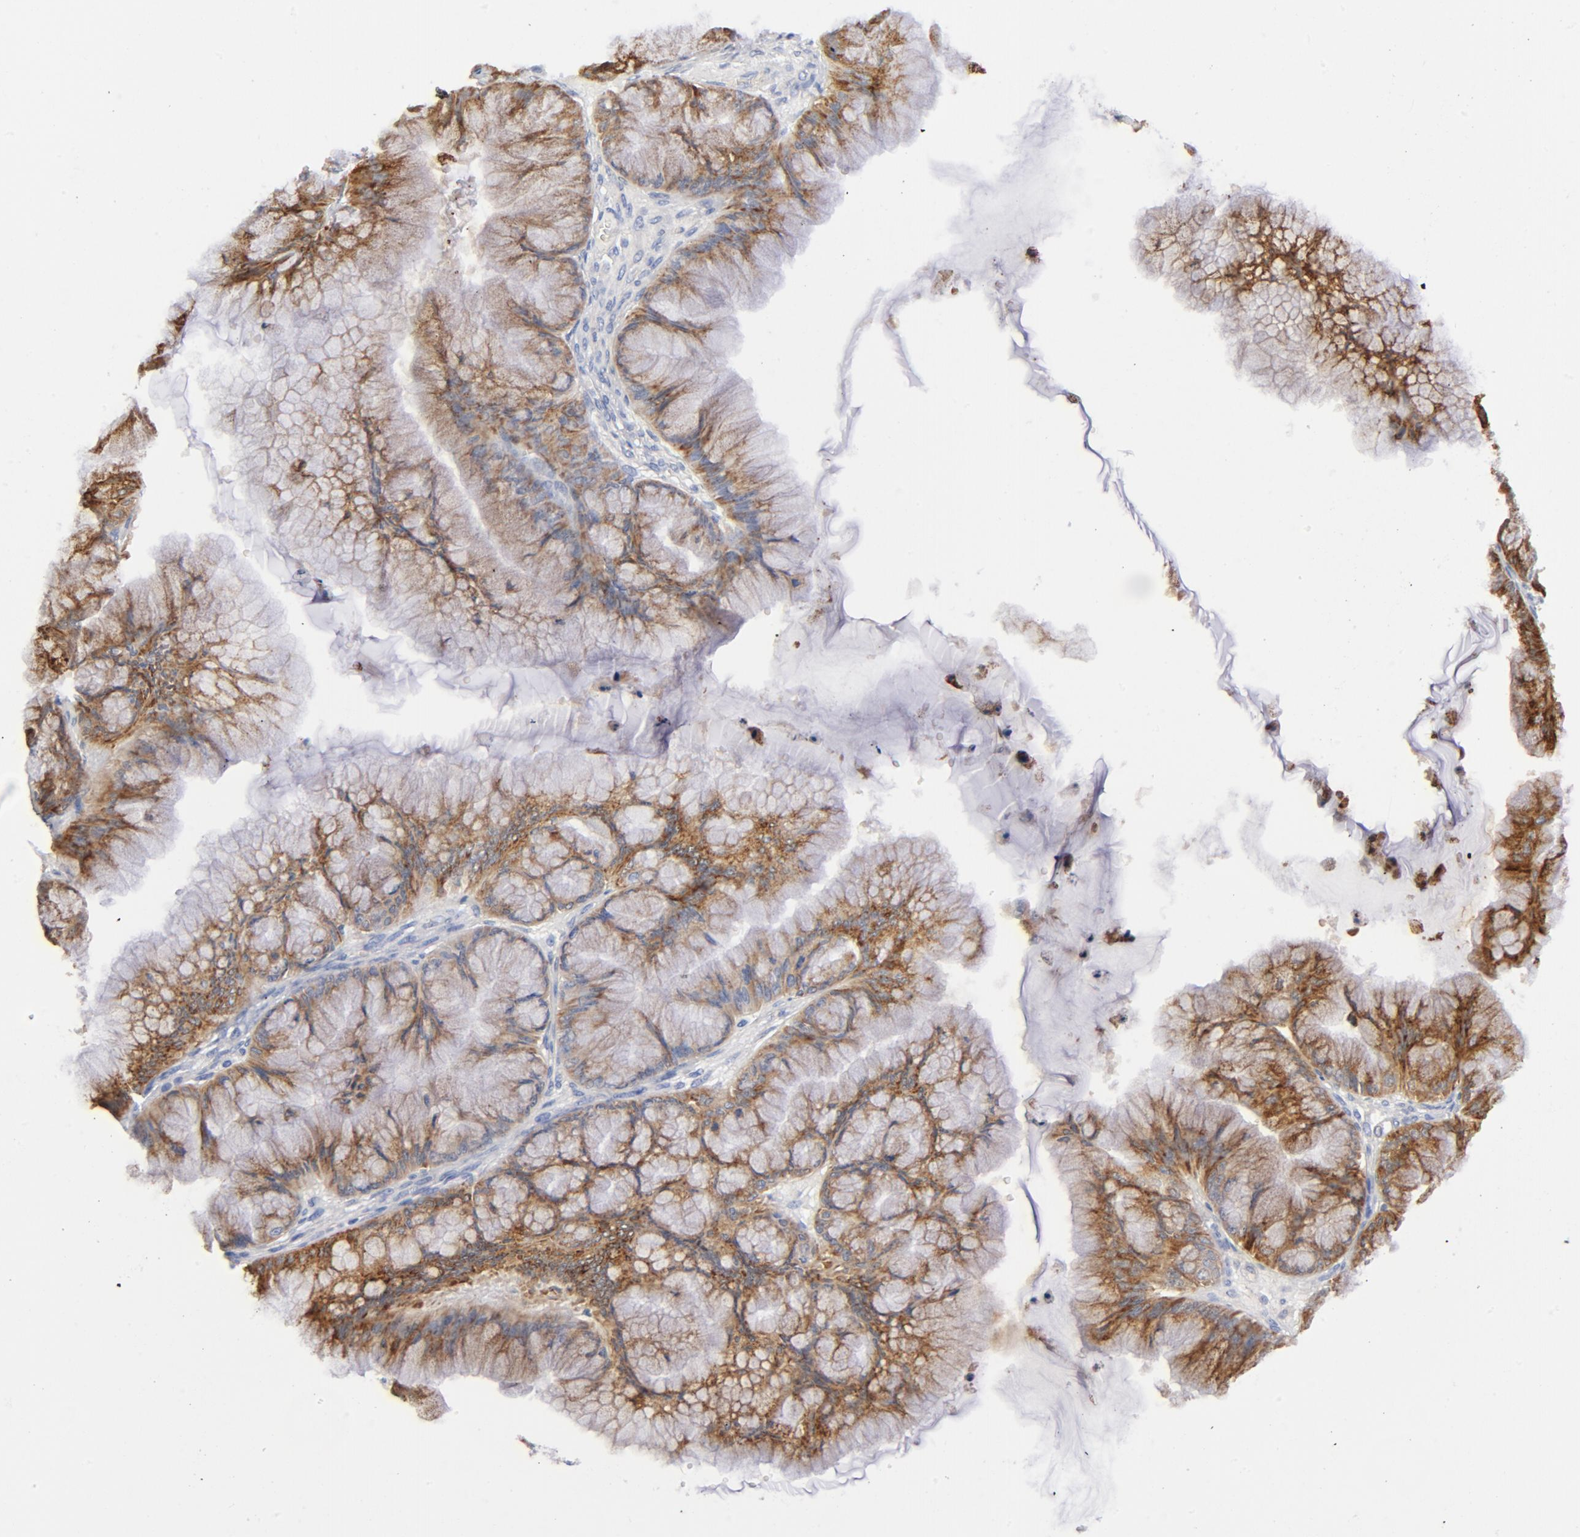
{"staining": {"intensity": "strong", "quantity": "25%-75%", "location": "cytoplasmic/membranous"}, "tissue": "ovarian cancer", "cell_type": "Tumor cells", "image_type": "cancer", "snomed": [{"axis": "morphology", "description": "Cystadenocarcinoma, mucinous, NOS"}, {"axis": "topography", "description": "Ovary"}], "caption": "Immunohistochemical staining of human ovarian mucinous cystadenocarcinoma reveals strong cytoplasmic/membranous protein staining in about 25%-75% of tumor cells.", "gene": "CD86", "patient": {"sex": "female", "age": 63}}